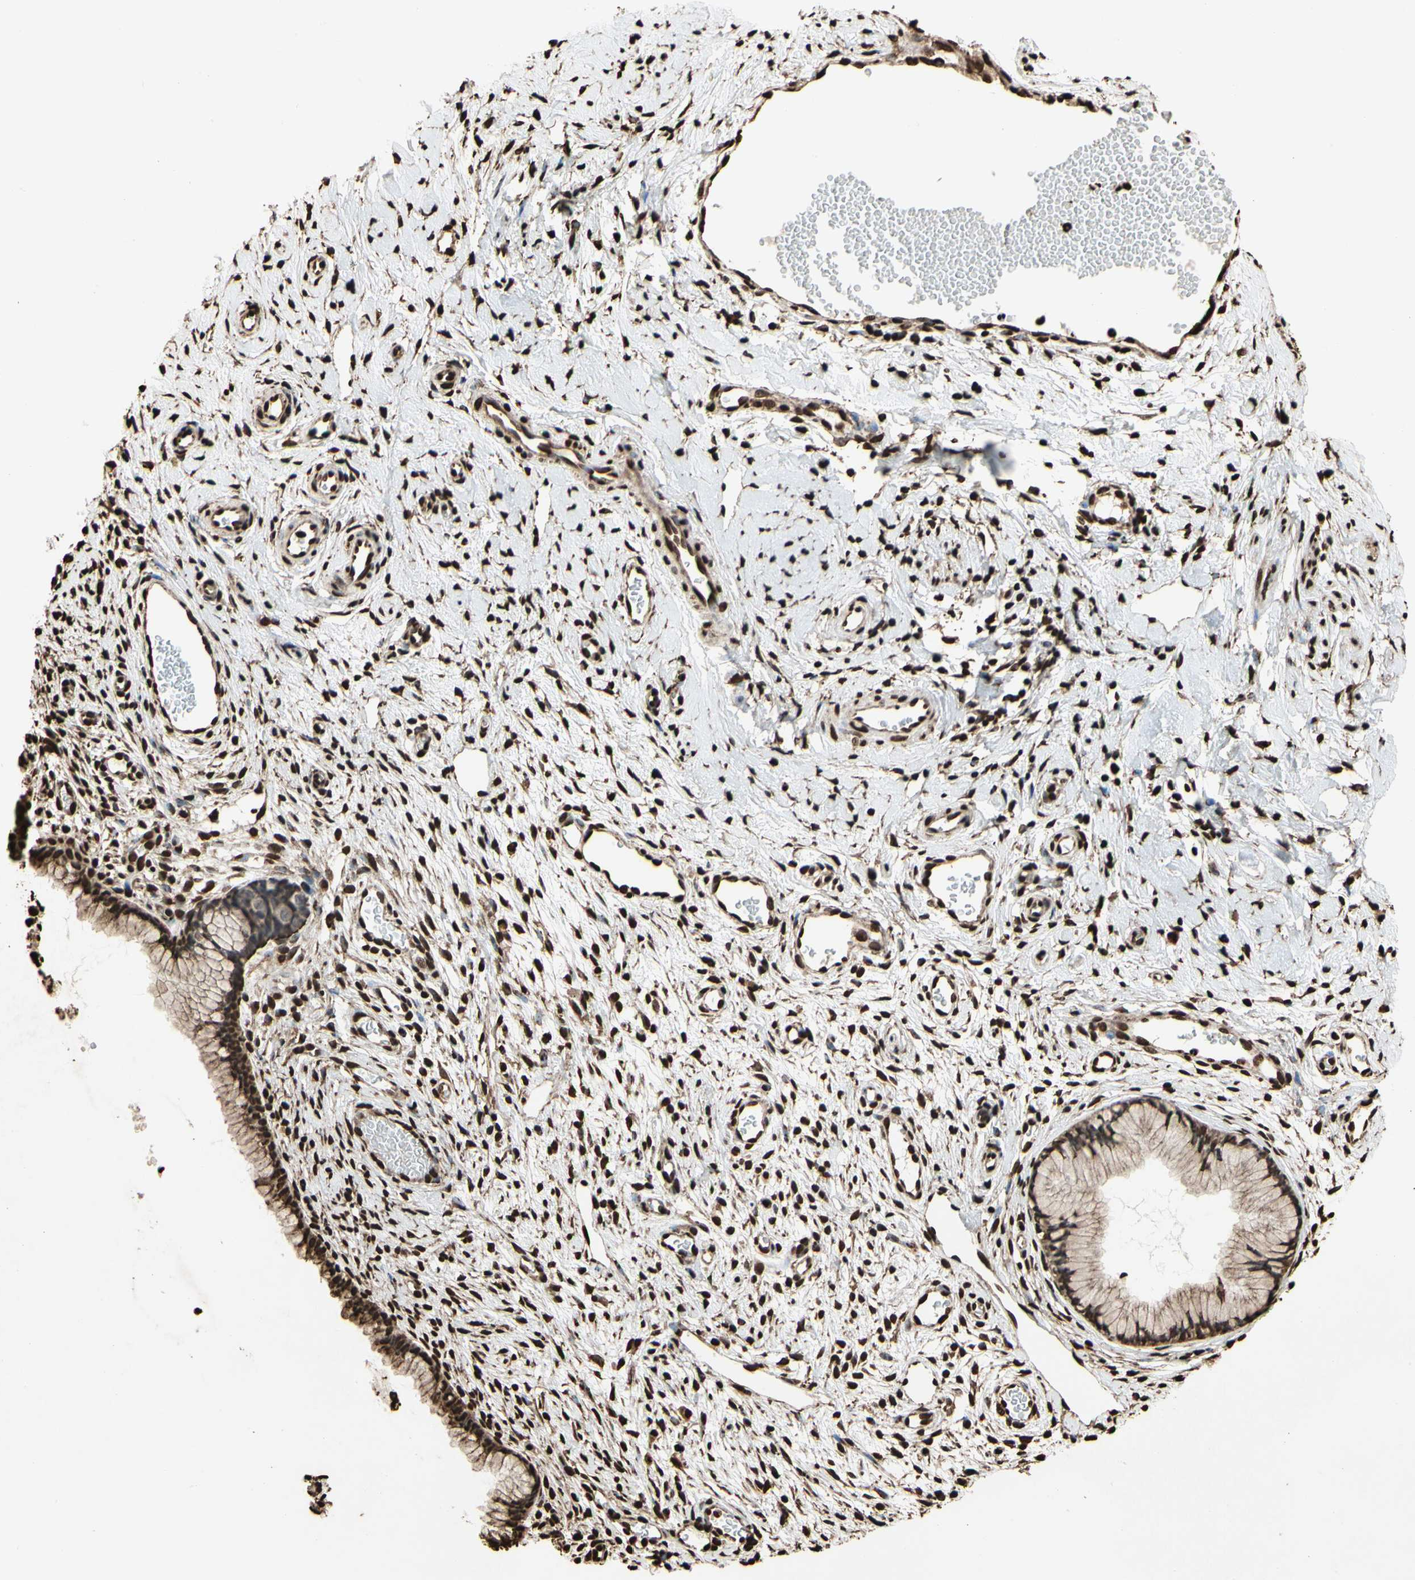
{"staining": {"intensity": "strong", "quantity": ">75%", "location": "cytoplasmic/membranous,nuclear"}, "tissue": "cervix", "cell_type": "Glandular cells", "image_type": "normal", "snomed": [{"axis": "morphology", "description": "Normal tissue, NOS"}, {"axis": "topography", "description": "Cervix"}], "caption": "Protein staining of benign cervix reveals strong cytoplasmic/membranous,nuclear expression in approximately >75% of glandular cells.", "gene": "HNRNPK", "patient": {"sex": "female", "age": 65}}